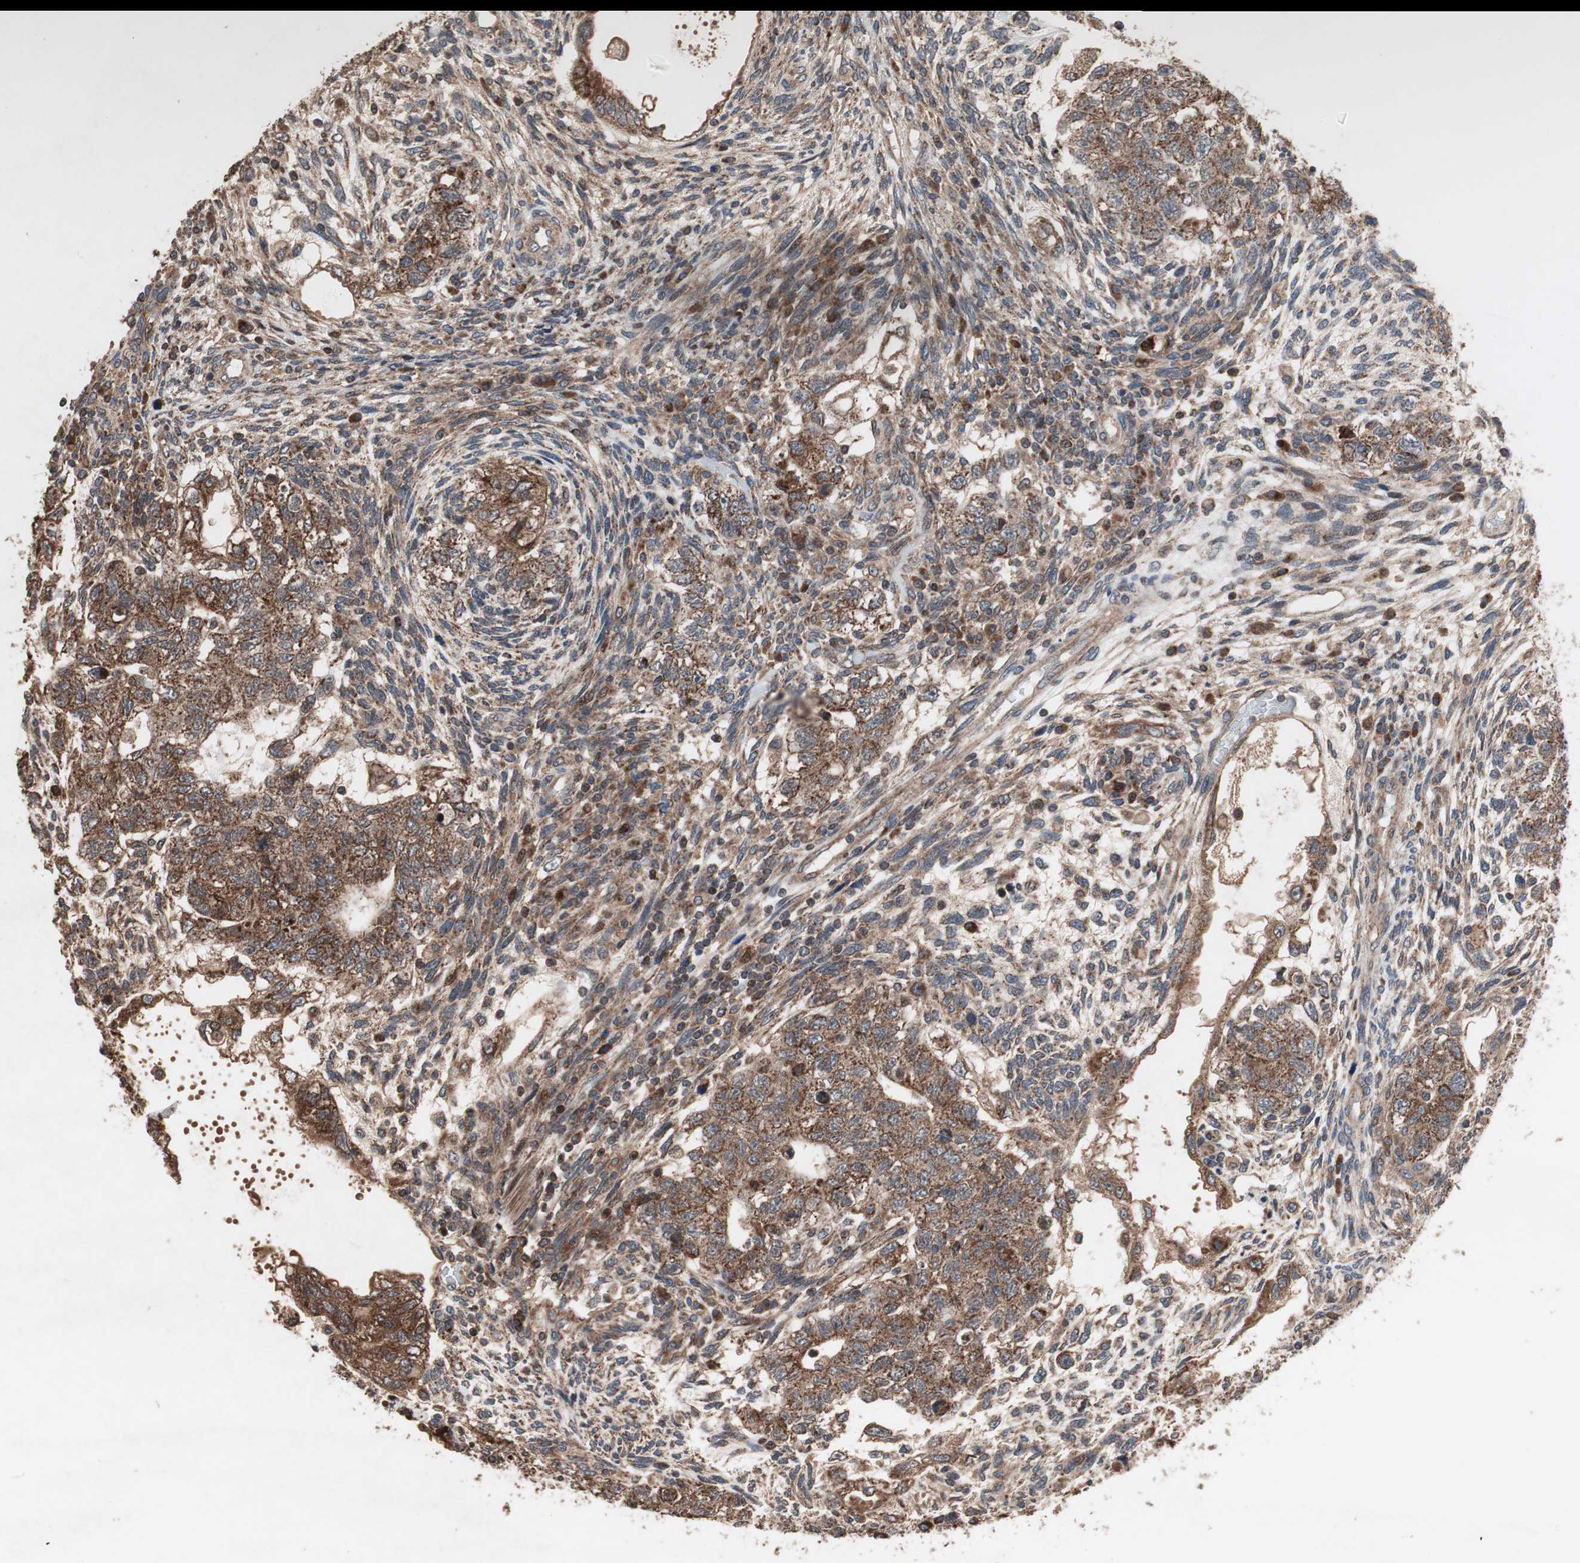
{"staining": {"intensity": "strong", "quantity": ">75%", "location": "cytoplasmic/membranous"}, "tissue": "testis cancer", "cell_type": "Tumor cells", "image_type": "cancer", "snomed": [{"axis": "morphology", "description": "Normal tissue, NOS"}, {"axis": "morphology", "description": "Carcinoma, Embryonal, NOS"}, {"axis": "topography", "description": "Testis"}], "caption": "The histopathology image demonstrates a brown stain indicating the presence of a protein in the cytoplasmic/membranous of tumor cells in embryonal carcinoma (testis).", "gene": "RAB1A", "patient": {"sex": "male", "age": 36}}